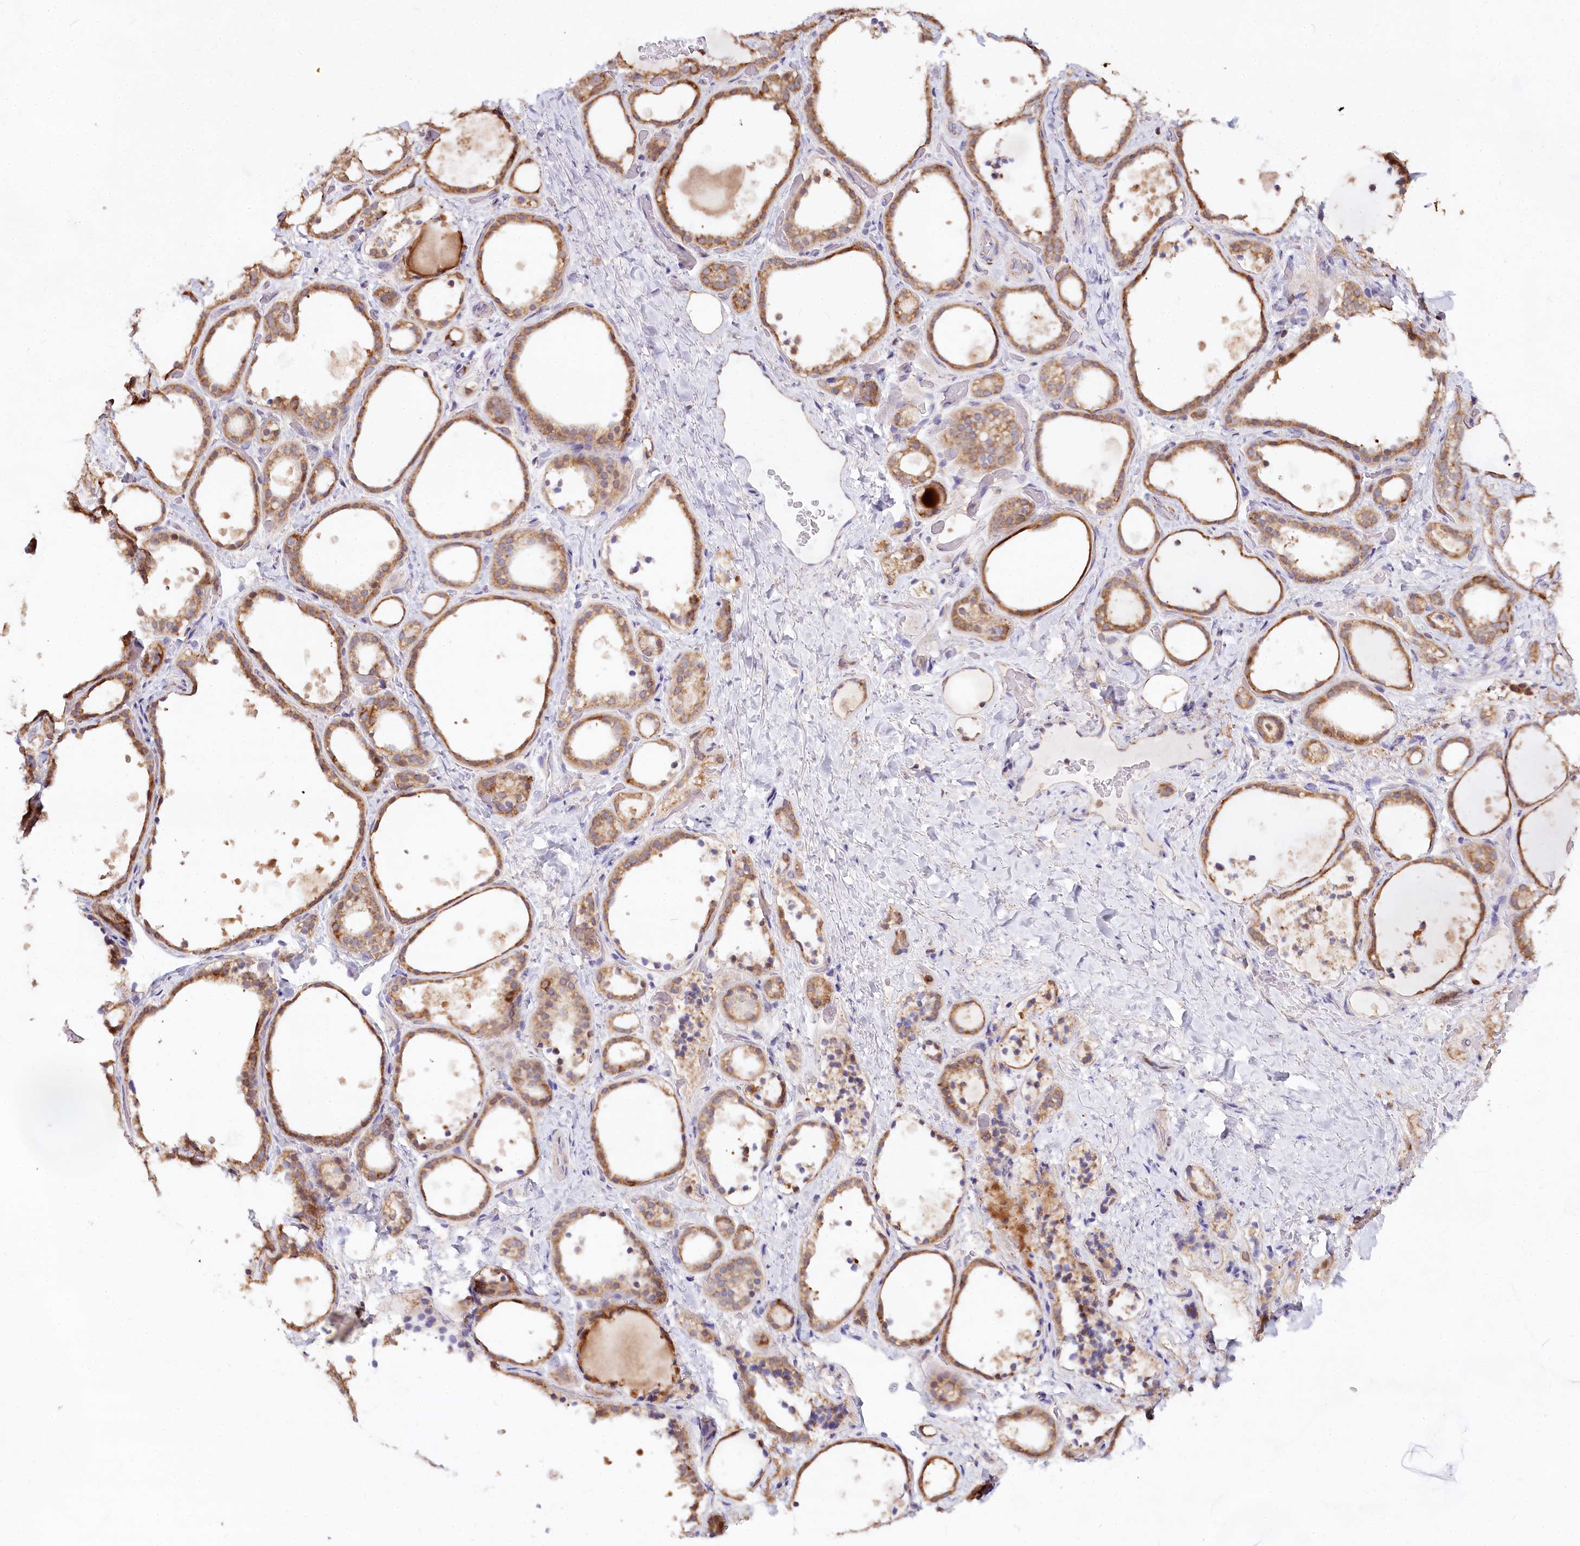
{"staining": {"intensity": "moderate", "quantity": ">75%", "location": "cytoplasmic/membranous"}, "tissue": "thyroid gland", "cell_type": "Glandular cells", "image_type": "normal", "snomed": [{"axis": "morphology", "description": "Normal tissue, NOS"}, {"axis": "topography", "description": "Thyroid gland"}], "caption": "Immunohistochemistry image of normal human thyroid gland stained for a protein (brown), which shows medium levels of moderate cytoplasmic/membranous expression in approximately >75% of glandular cells.", "gene": "TASOR2", "patient": {"sex": "female", "age": 44}}